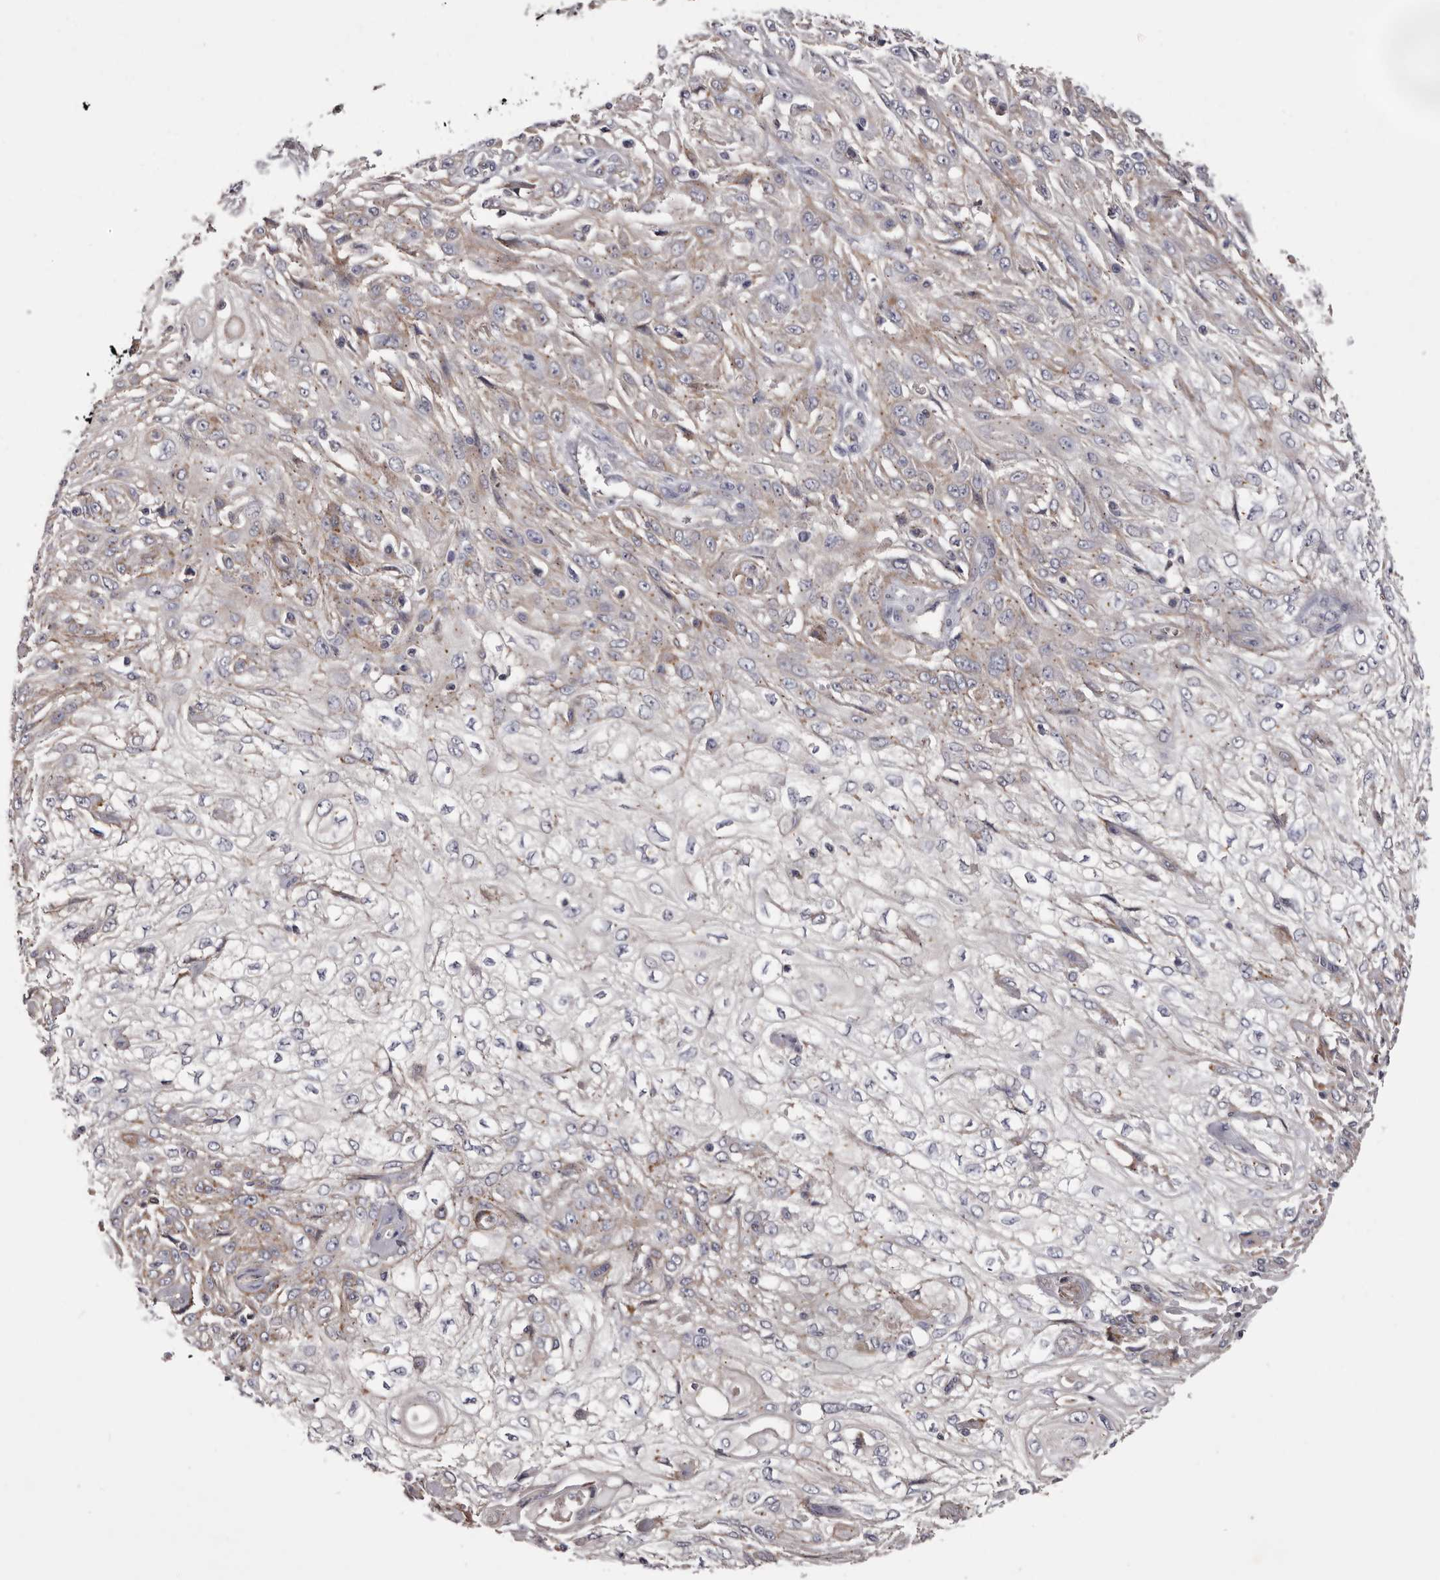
{"staining": {"intensity": "weak", "quantity": "25%-75%", "location": "cytoplasmic/membranous"}, "tissue": "skin cancer", "cell_type": "Tumor cells", "image_type": "cancer", "snomed": [{"axis": "morphology", "description": "Squamous cell carcinoma, NOS"}, {"axis": "morphology", "description": "Squamous cell carcinoma, metastatic, NOS"}, {"axis": "topography", "description": "Skin"}, {"axis": "topography", "description": "Lymph node"}], "caption": "There is low levels of weak cytoplasmic/membranous positivity in tumor cells of skin metastatic squamous cell carcinoma, as demonstrated by immunohistochemical staining (brown color).", "gene": "PEG10", "patient": {"sex": "male", "age": 75}}